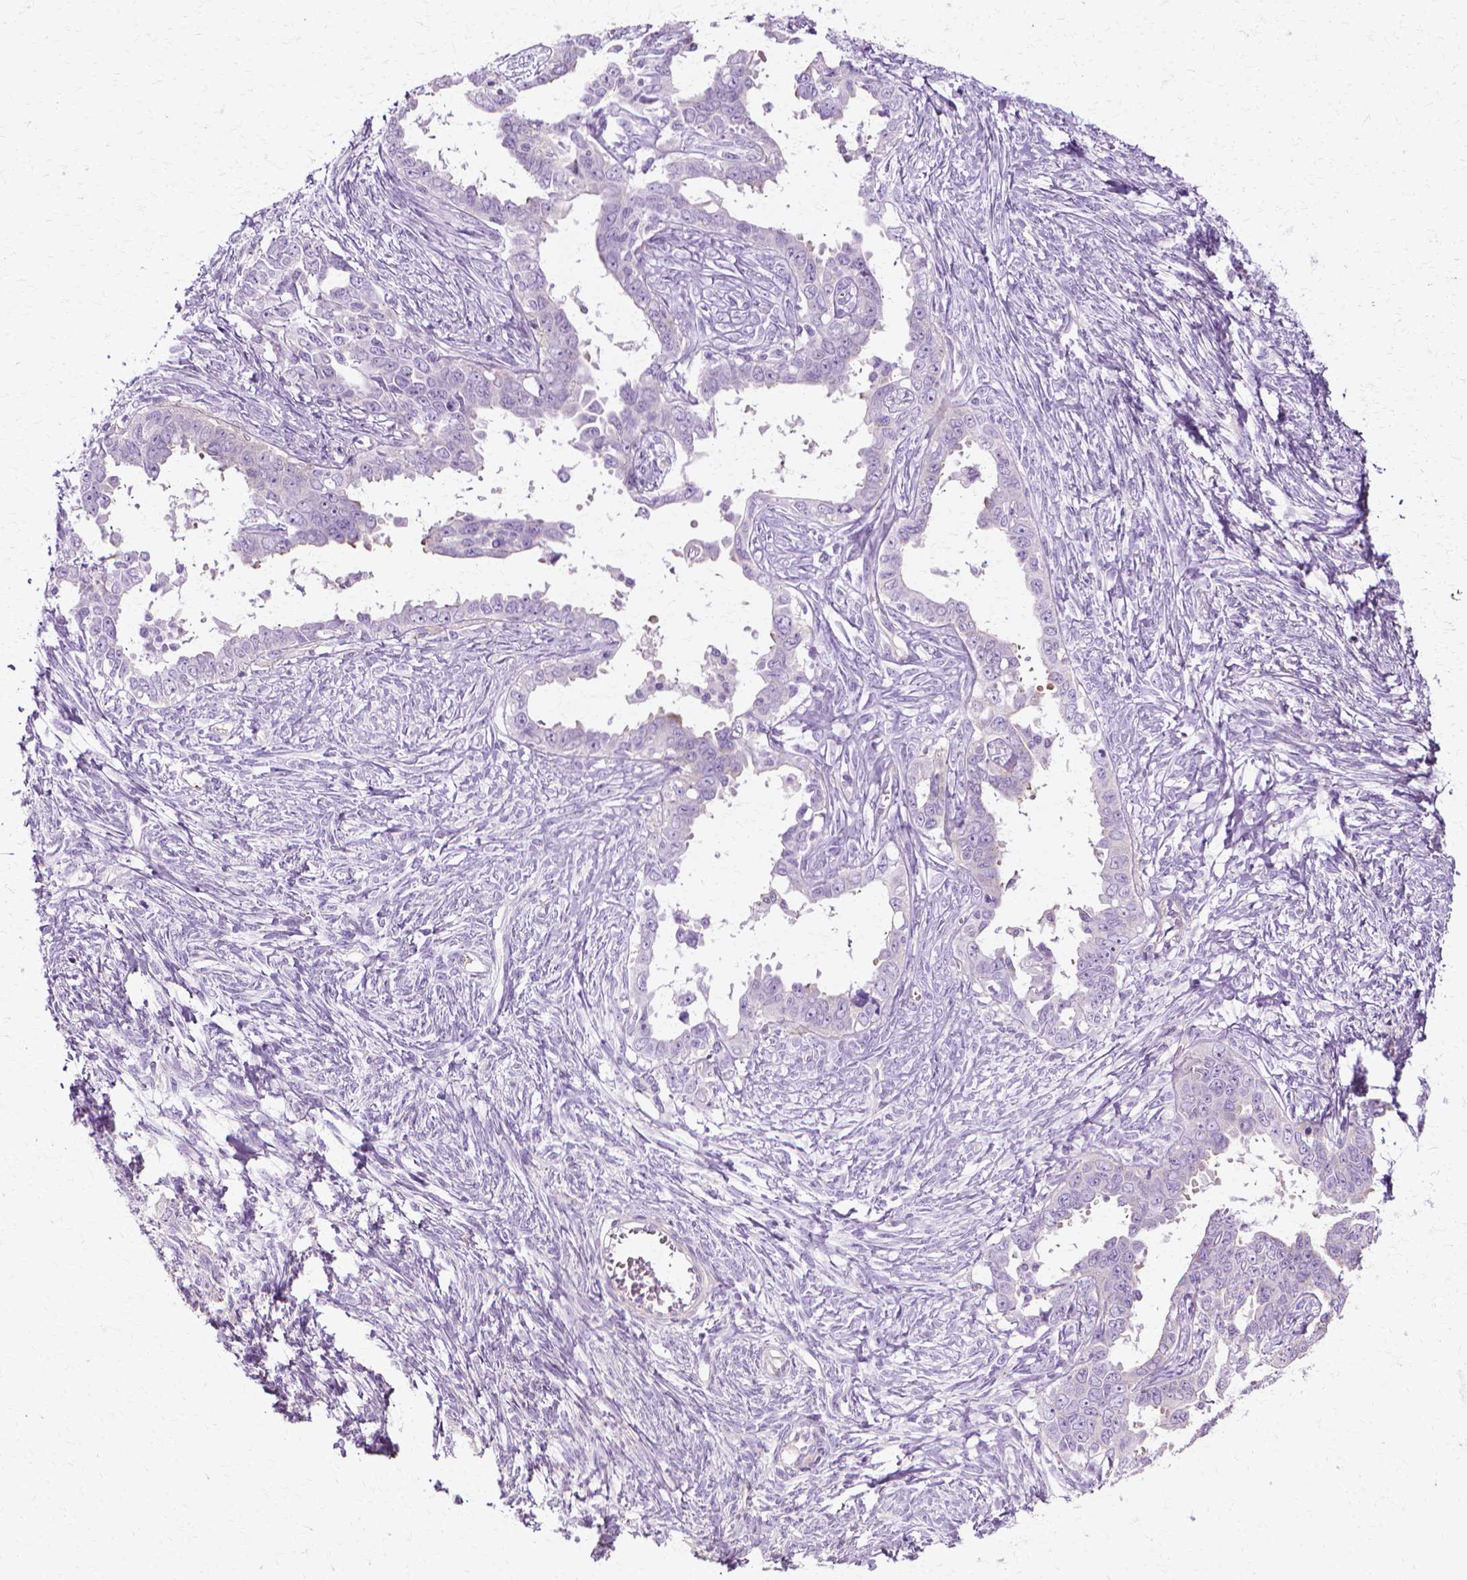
{"staining": {"intensity": "negative", "quantity": "none", "location": "none"}, "tissue": "ovarian cancer", "cell_type": "Tumor cells", "image_type": "cancer", "snomed": [{"axis": "morphology", "description": "Cystadenocarcinoma, serous, NOS"}, {"axis": "topography", "description": "Ovary"}], "caption": "Tumor cells show no significant protein staining in ovarian serous cystadenocarcinoma. Nuclei are stained in blue.", "gene": "CFAP157", "patient": {"sex": "female", "age": 69}}